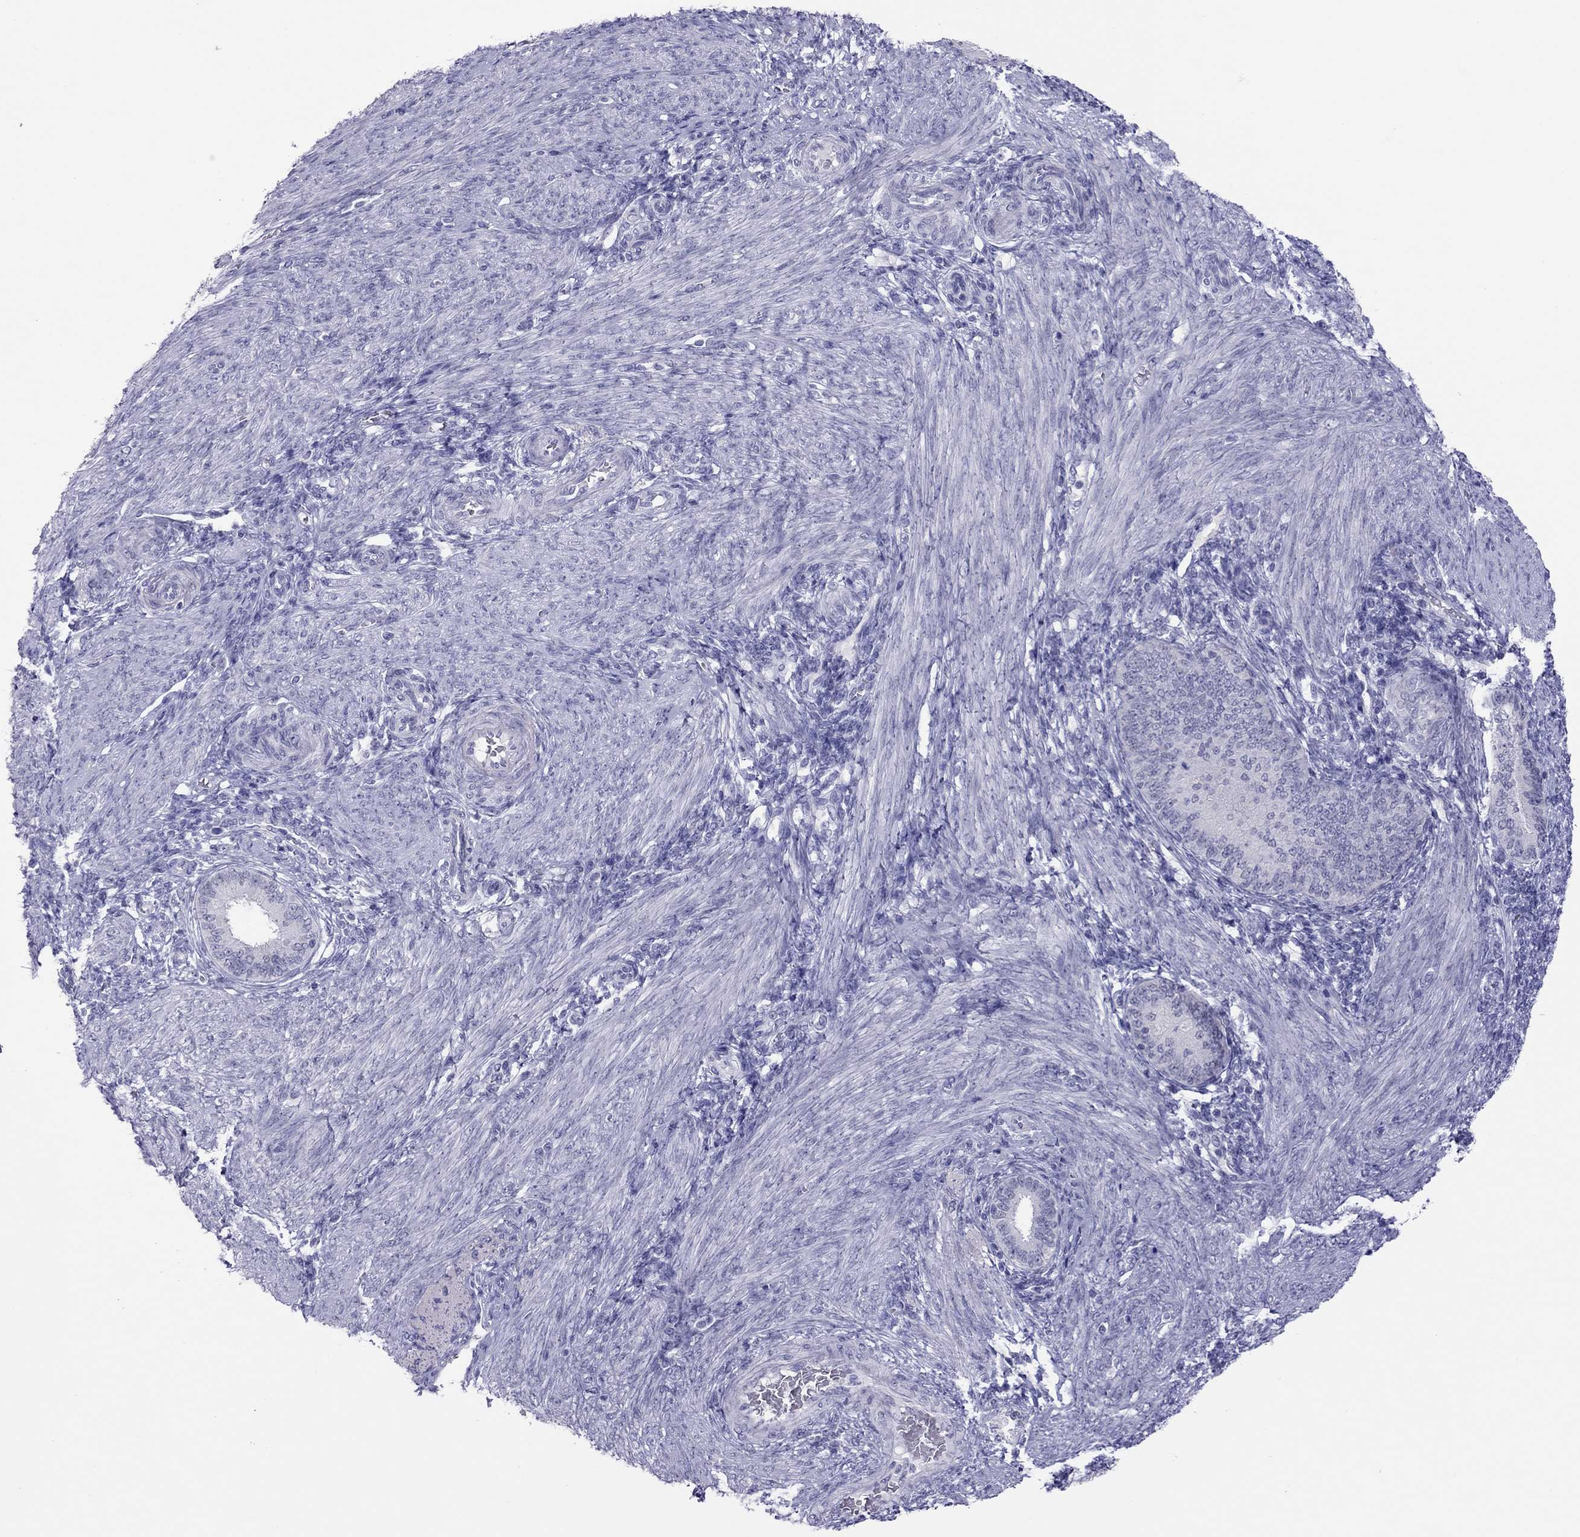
{"staining": {"intensity": "negative", "quantity": "none", "location": "none"}, "tissue": "endometrium", "cell_type": "Cells in endometrial stroma", "image_type": "normal", "snomed": [{"axis": "morphology", "description": "Normal tissue, NOS"}, {"axis": "topography", "description": "Endometrium"}], "caption": "Endometrium stained for a protein using IHC shows no staining cells in endometrial stroma.", "gene": "CHRNB3", "patient": {"sex": "female", "age": 39}}